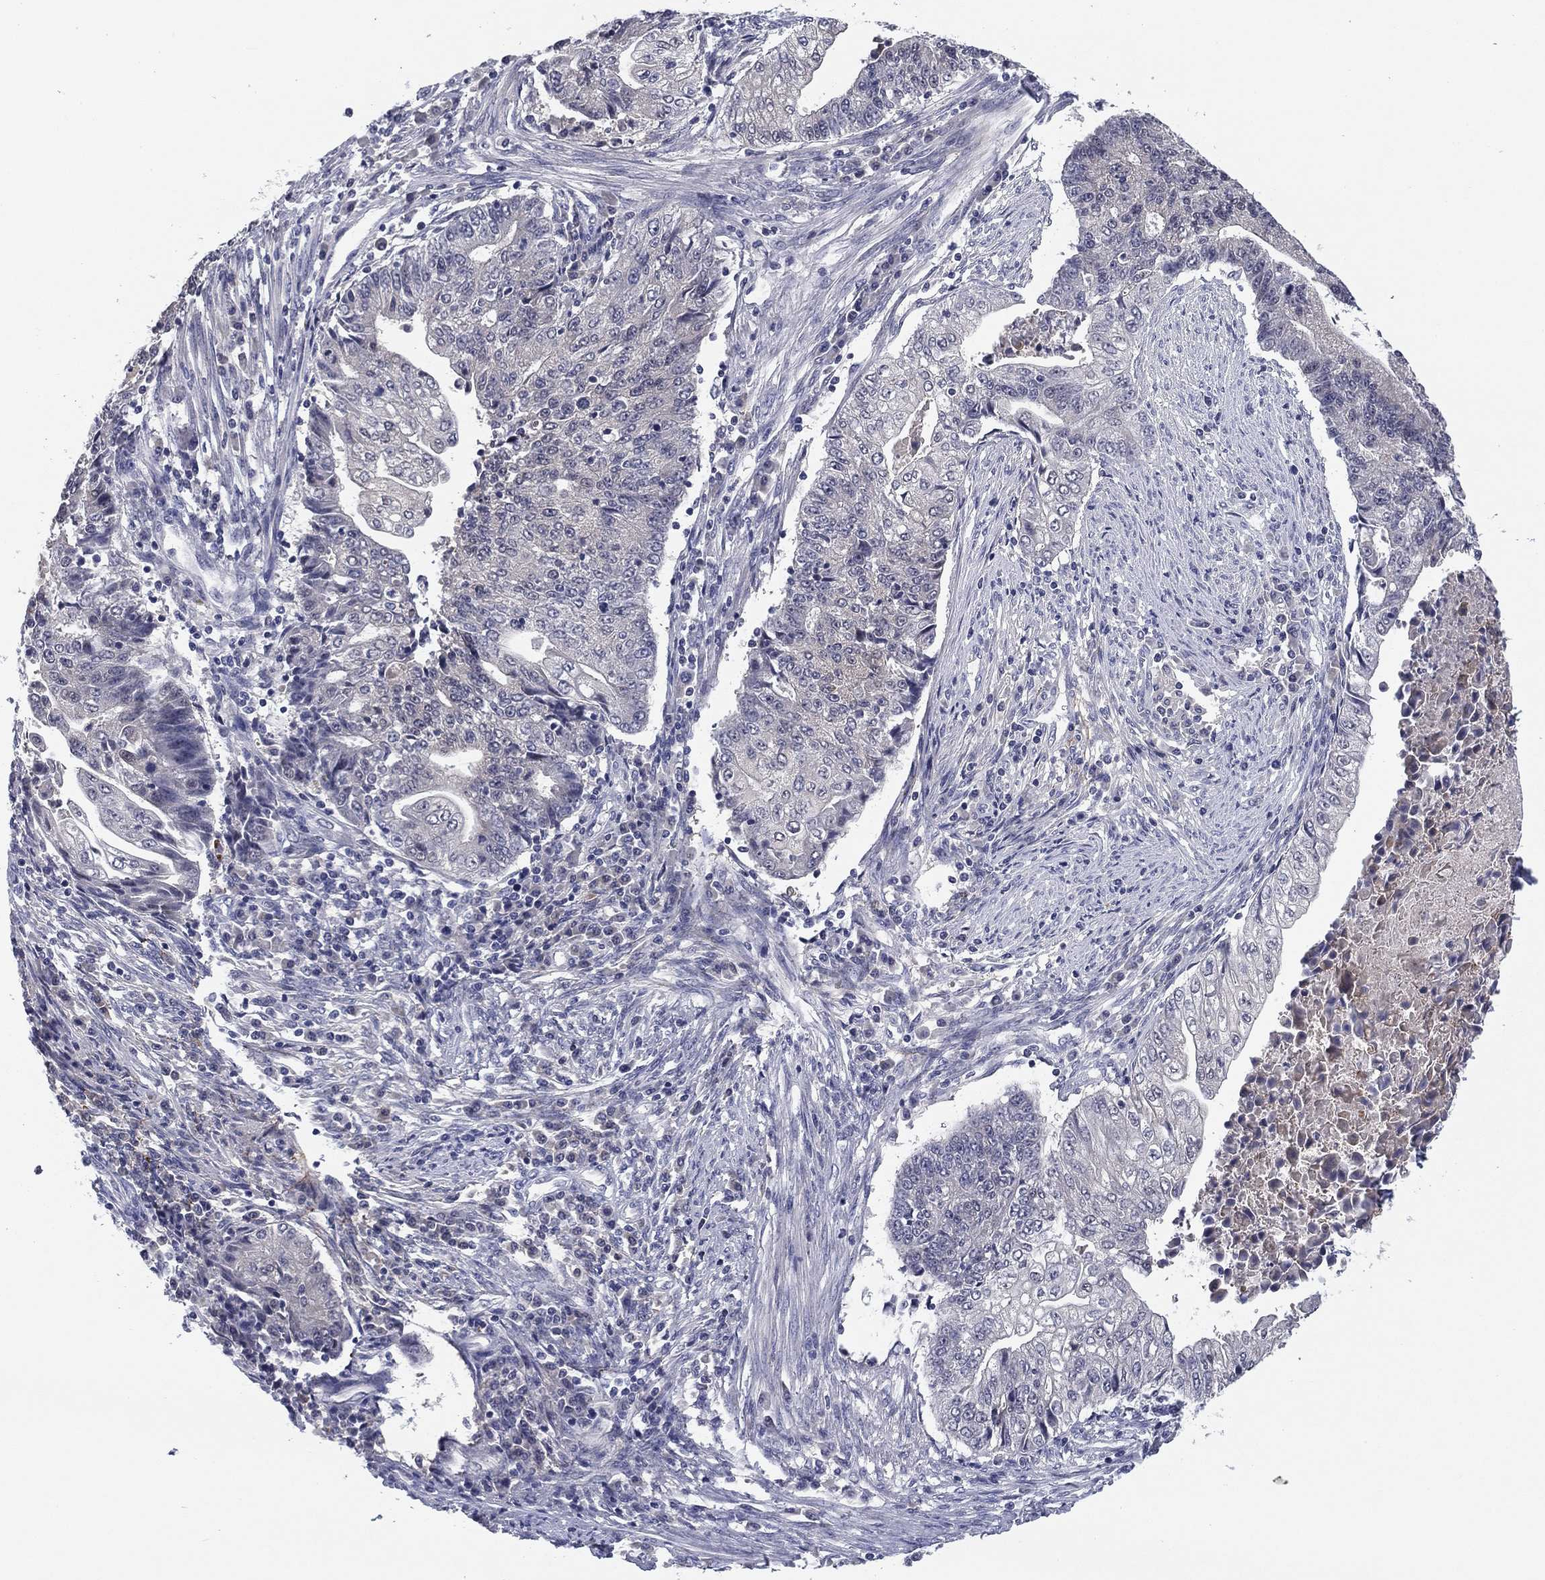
{"staining": {"intensity": "negative", "quantity": "none", "location": "none"}, "tissue": "endometrial cancer", "cell_type": "Tumor cells", "image_type": "cancer", "snomed": [{"axis": "morphology", "description": "Adenocarcinoma, NOS"}, {"axis": "topography", "description": "Uterus"}, {"axis": "topography", "description": "Endometrium"}], "caption": "High magnification brightfield microscopy of endometrial adenocarcinoma stained with DAB (brown) and counterstained with hematoxylin (blue): tumor cells show no significant expression. (DAB (3,3'-diaminobenzidine) immunohistochemistry (IHC) with hematoxylin counter stain).", "gene": "REXO5", "patient": {"sex": "female", "age": 54}}